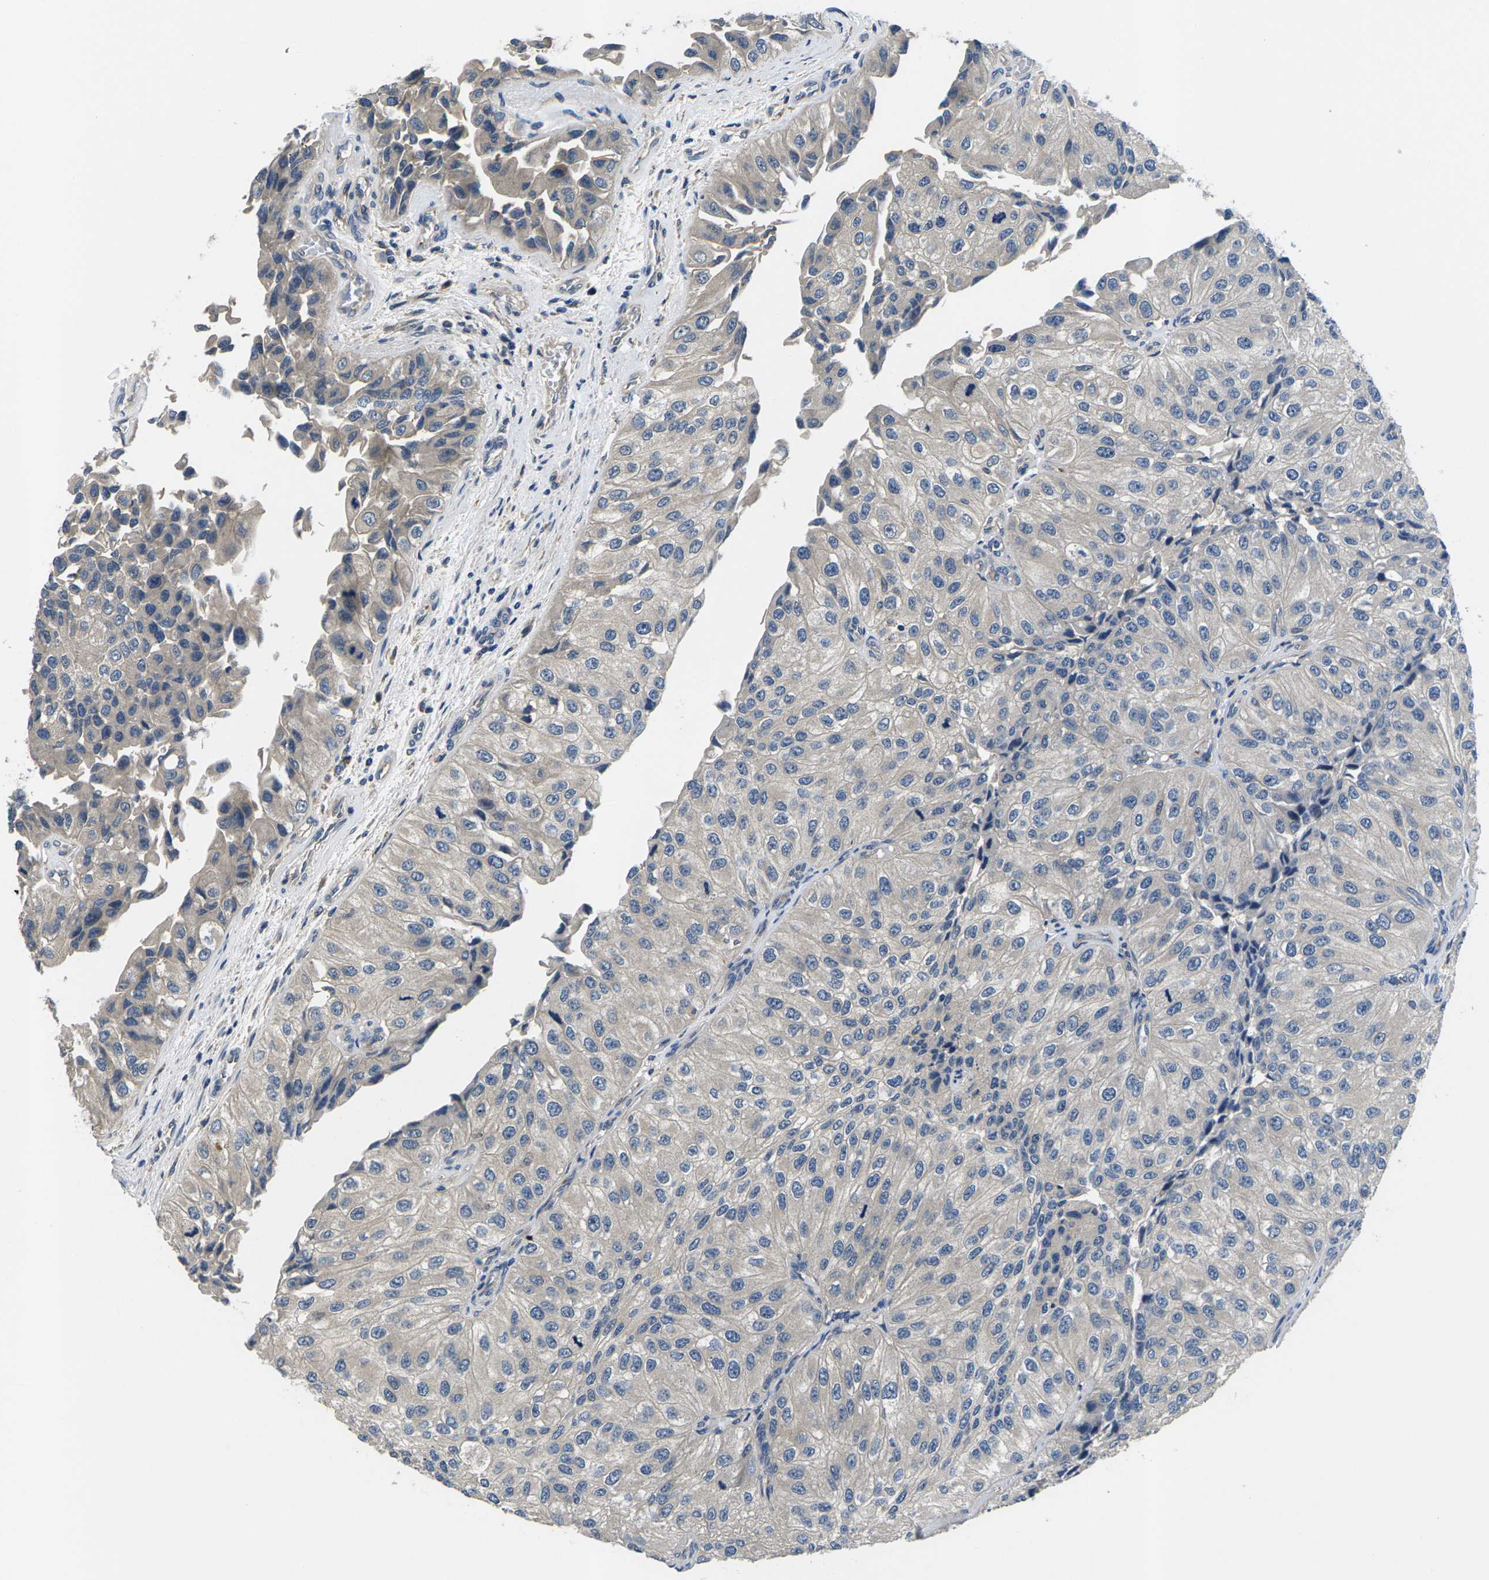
{"staining": {"intensity": "negative", "quantity": "none", "location": "none"}, "tissue": "urothelial cancer", "cell_type": "Tumor cells", "image_type": "cancer", "snomed": [{"axis": "morphology", "description": "Urothelial carcinoma, High grade"}, {"axis": "topography", "description": "Kidney"}, {"axis": "topography", "description": "Urinary bladder"}], "caption": "IHC of urothelial cancer shows no expression in tumor cells.", "gene": "PLCE1", "patient": {"sex": "male", "age": 77}}